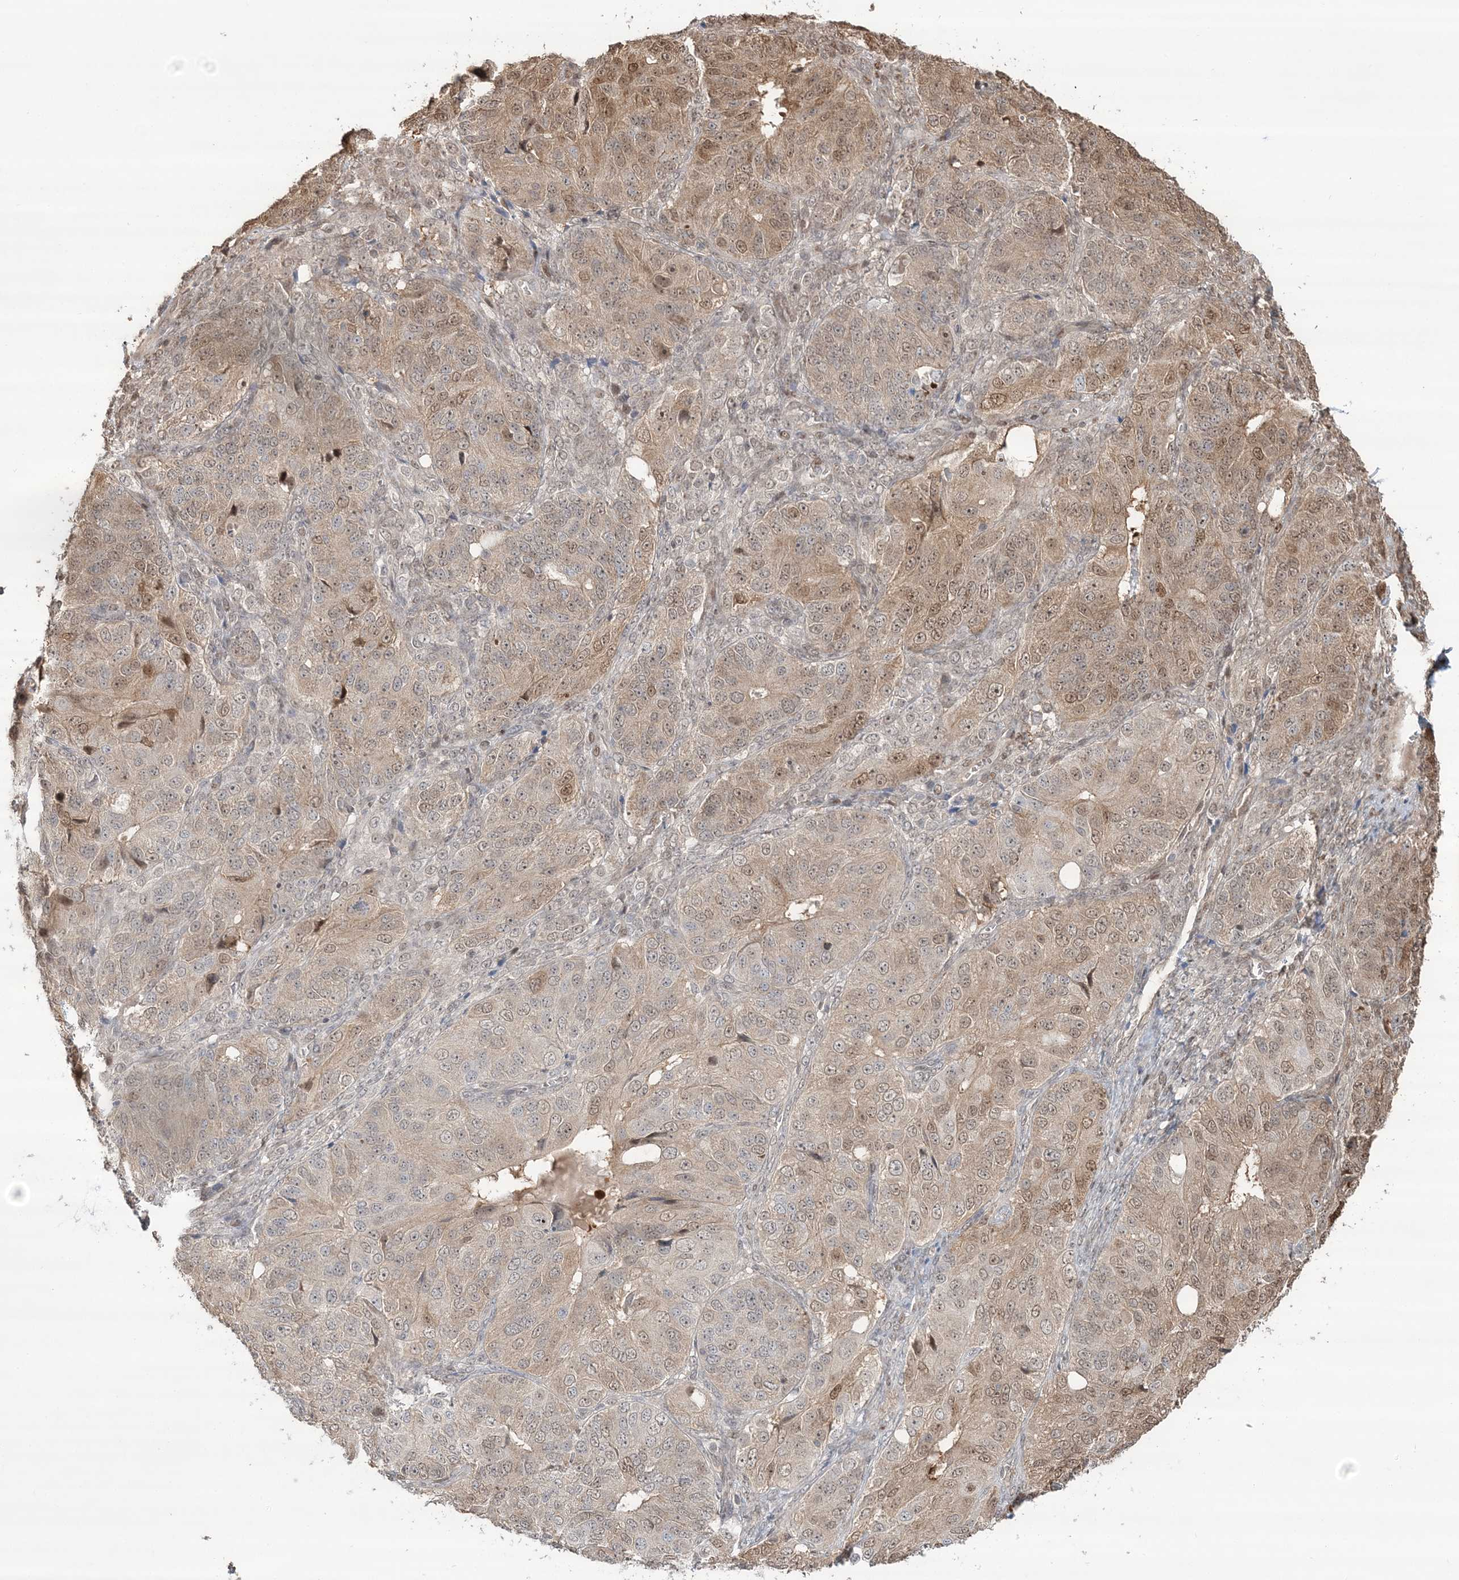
{"staining": {"intensity": "moderate", "quantity": ">75%", "location": "cytoplasmic/membranous,nuclear"}, "tissue": "ovarian cancer", "cell_type": "Tumor cells", "image_type": "cancer", "snomed": [{"axis": "morphology", "description": "Carcinoma, endometroid"}, {"axis": "topography", "description": "Ovary"}], "caption": "Human ovarian cancer (endometroid carcinoma) stained for a protein (brown) displays moderate cytoplasmic/membranous and nuclear positive expression in about >75% of tumor cells.", "gene": "SUMO2", "patient": {"sex": "female", "age": 51}}